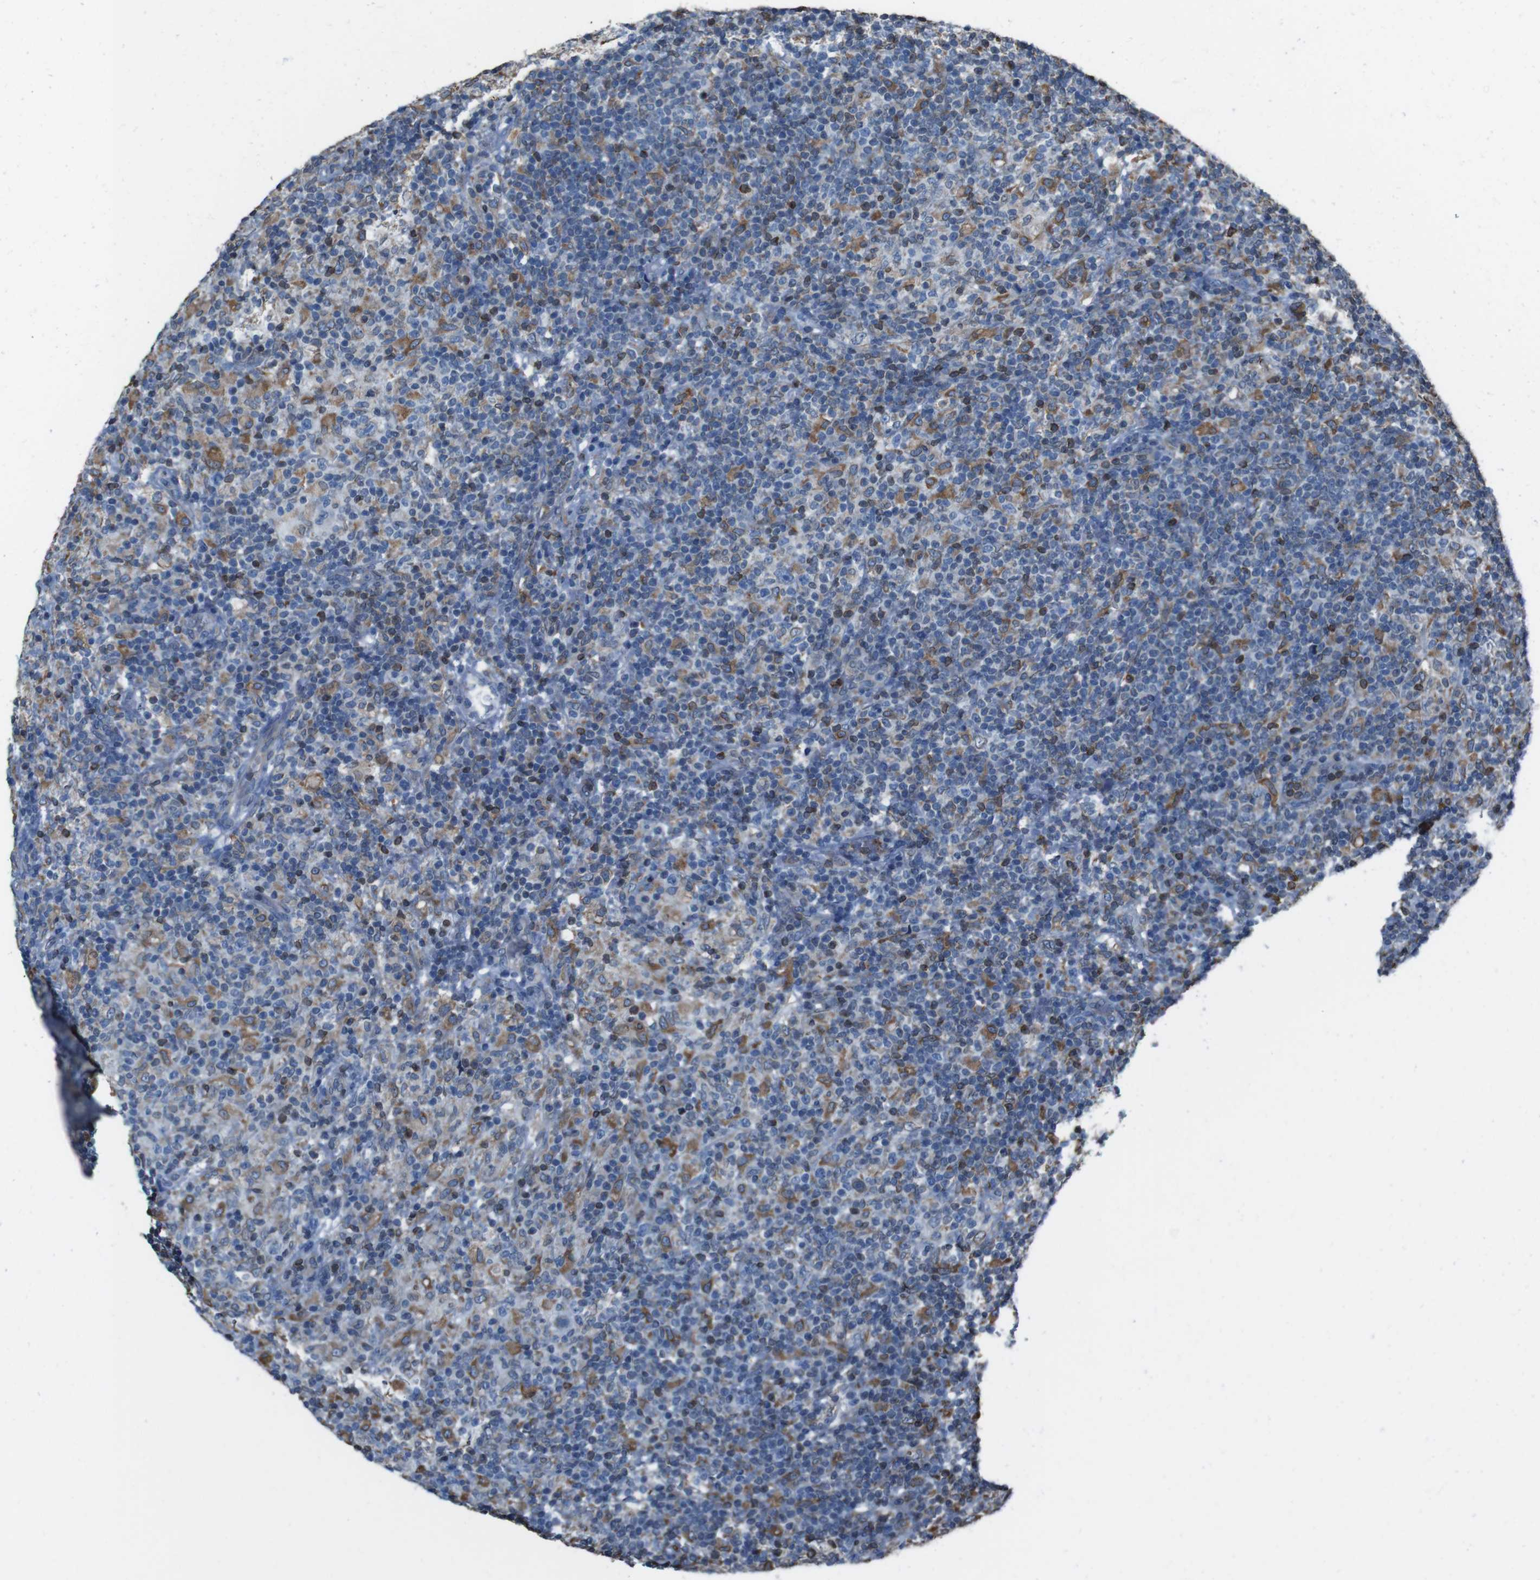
{"staining": {"intensity": "weak", "quantity": "25%-75%", "location": "cytoplasmic/membranous"}, "tissue": "lymphoma", "cell_type": "Tumor cells", "image_type": "cancer", "snomed": [{"axis": "morphology", "description": "Hodgkin's disease, NOS"}, {"axis": "topography", "description": "Lymph node"}], "caption": "Protein analysis of Hodgkin's disease tissue reveals weak cytoplasmic/membranous positivity in approximately 25%-75% of tumor cells.", "gene": "APMAP", "patient": {"sex": "male", "age": 70}}